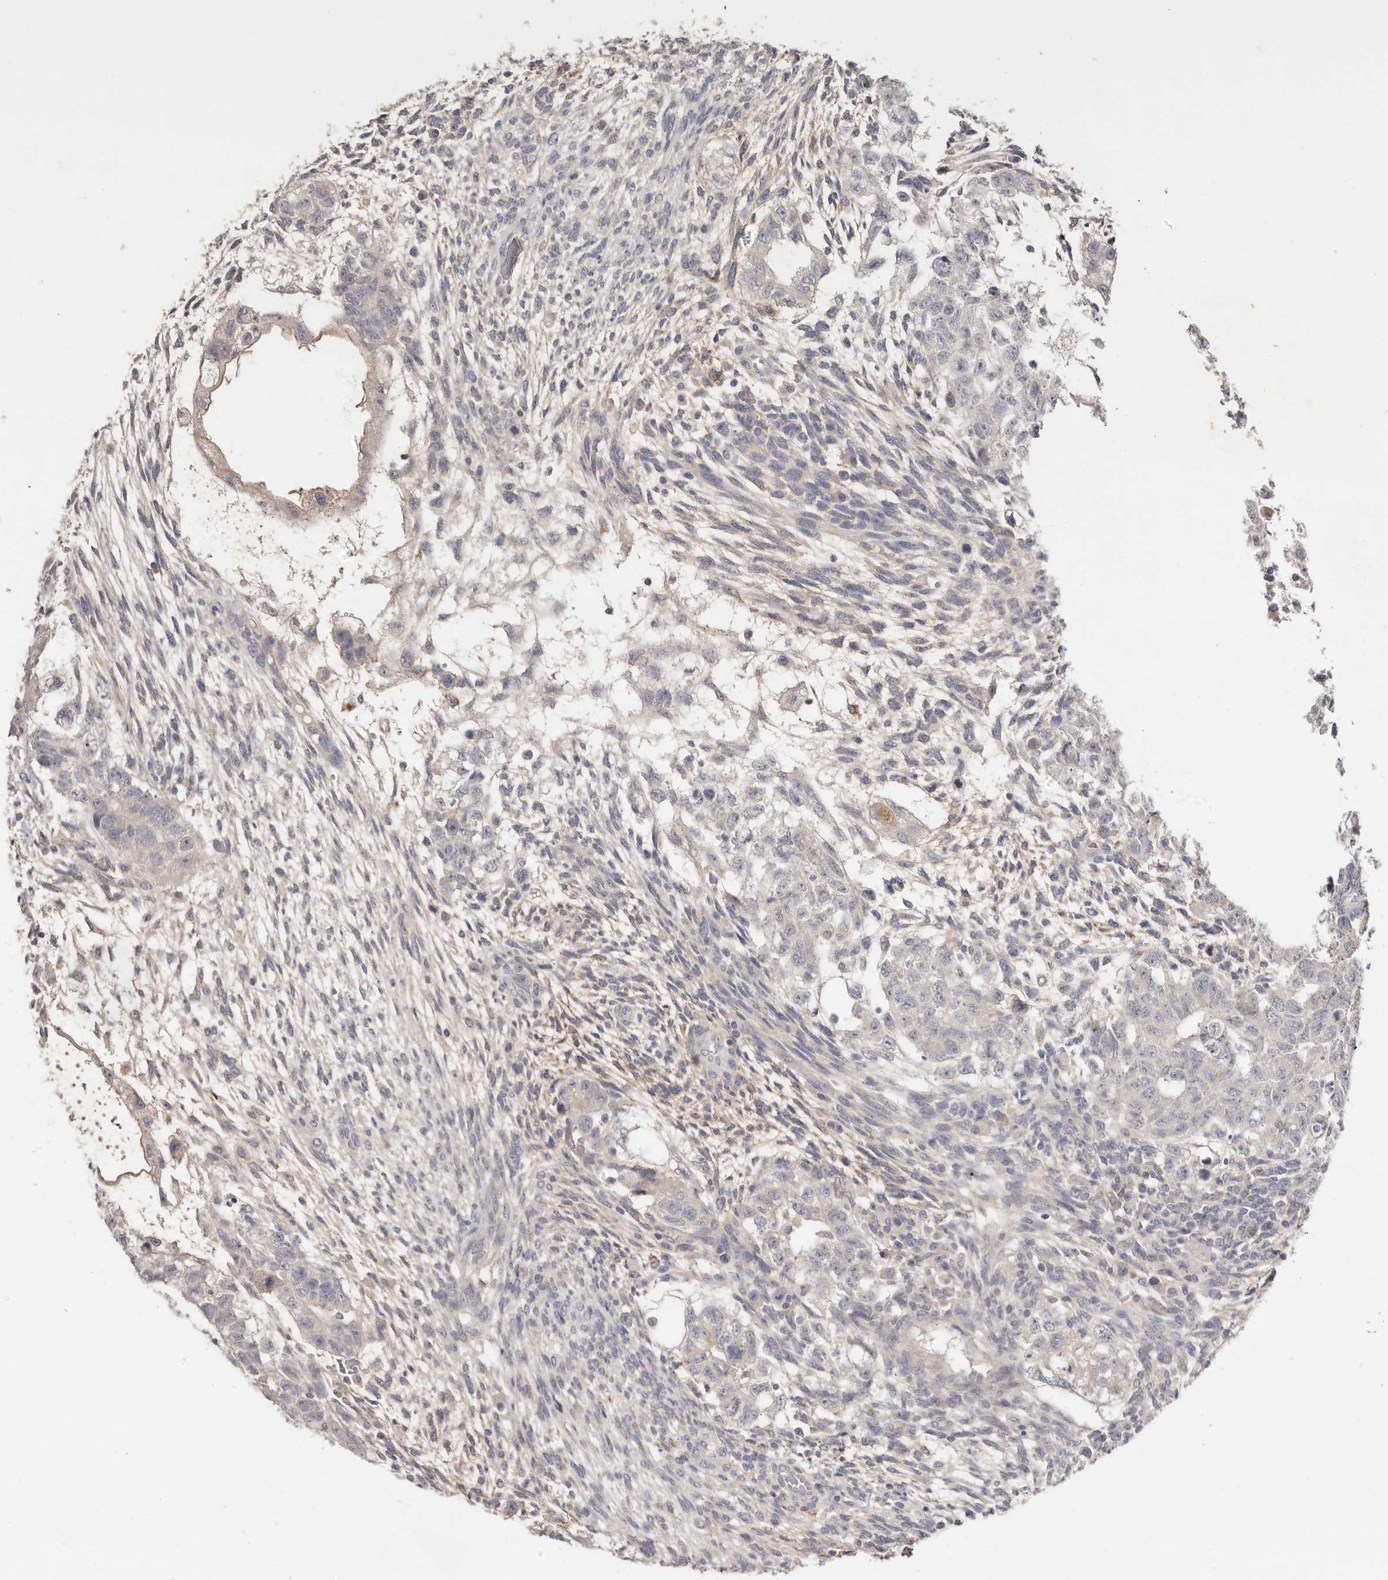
{"staining": {"intensity": "negative", "quantity": "none", "location": "none"}, "tissue": "testis cancer", "cell_type": "Tumor cells", "image_type": "cancer", "snomed": [{"axis": "morphology", "description": "Normal tissue, NOS"}, {"axis": "morphology", "description": "Carcinoma, Embryonal, NOS"}, {"axis": "topography", "description": "Testis"}], "caption": "High power microscopy histopathology image of an IHC micrograph of testis embryonal carcinoma, revealing no significant expression in tumor cells. (DAB (3,3'-diaminobenzidine) IHC with hematoxylin counter stain).", "gene": "SCUBE2", "patient": {"sex": "male", "age": 36}}